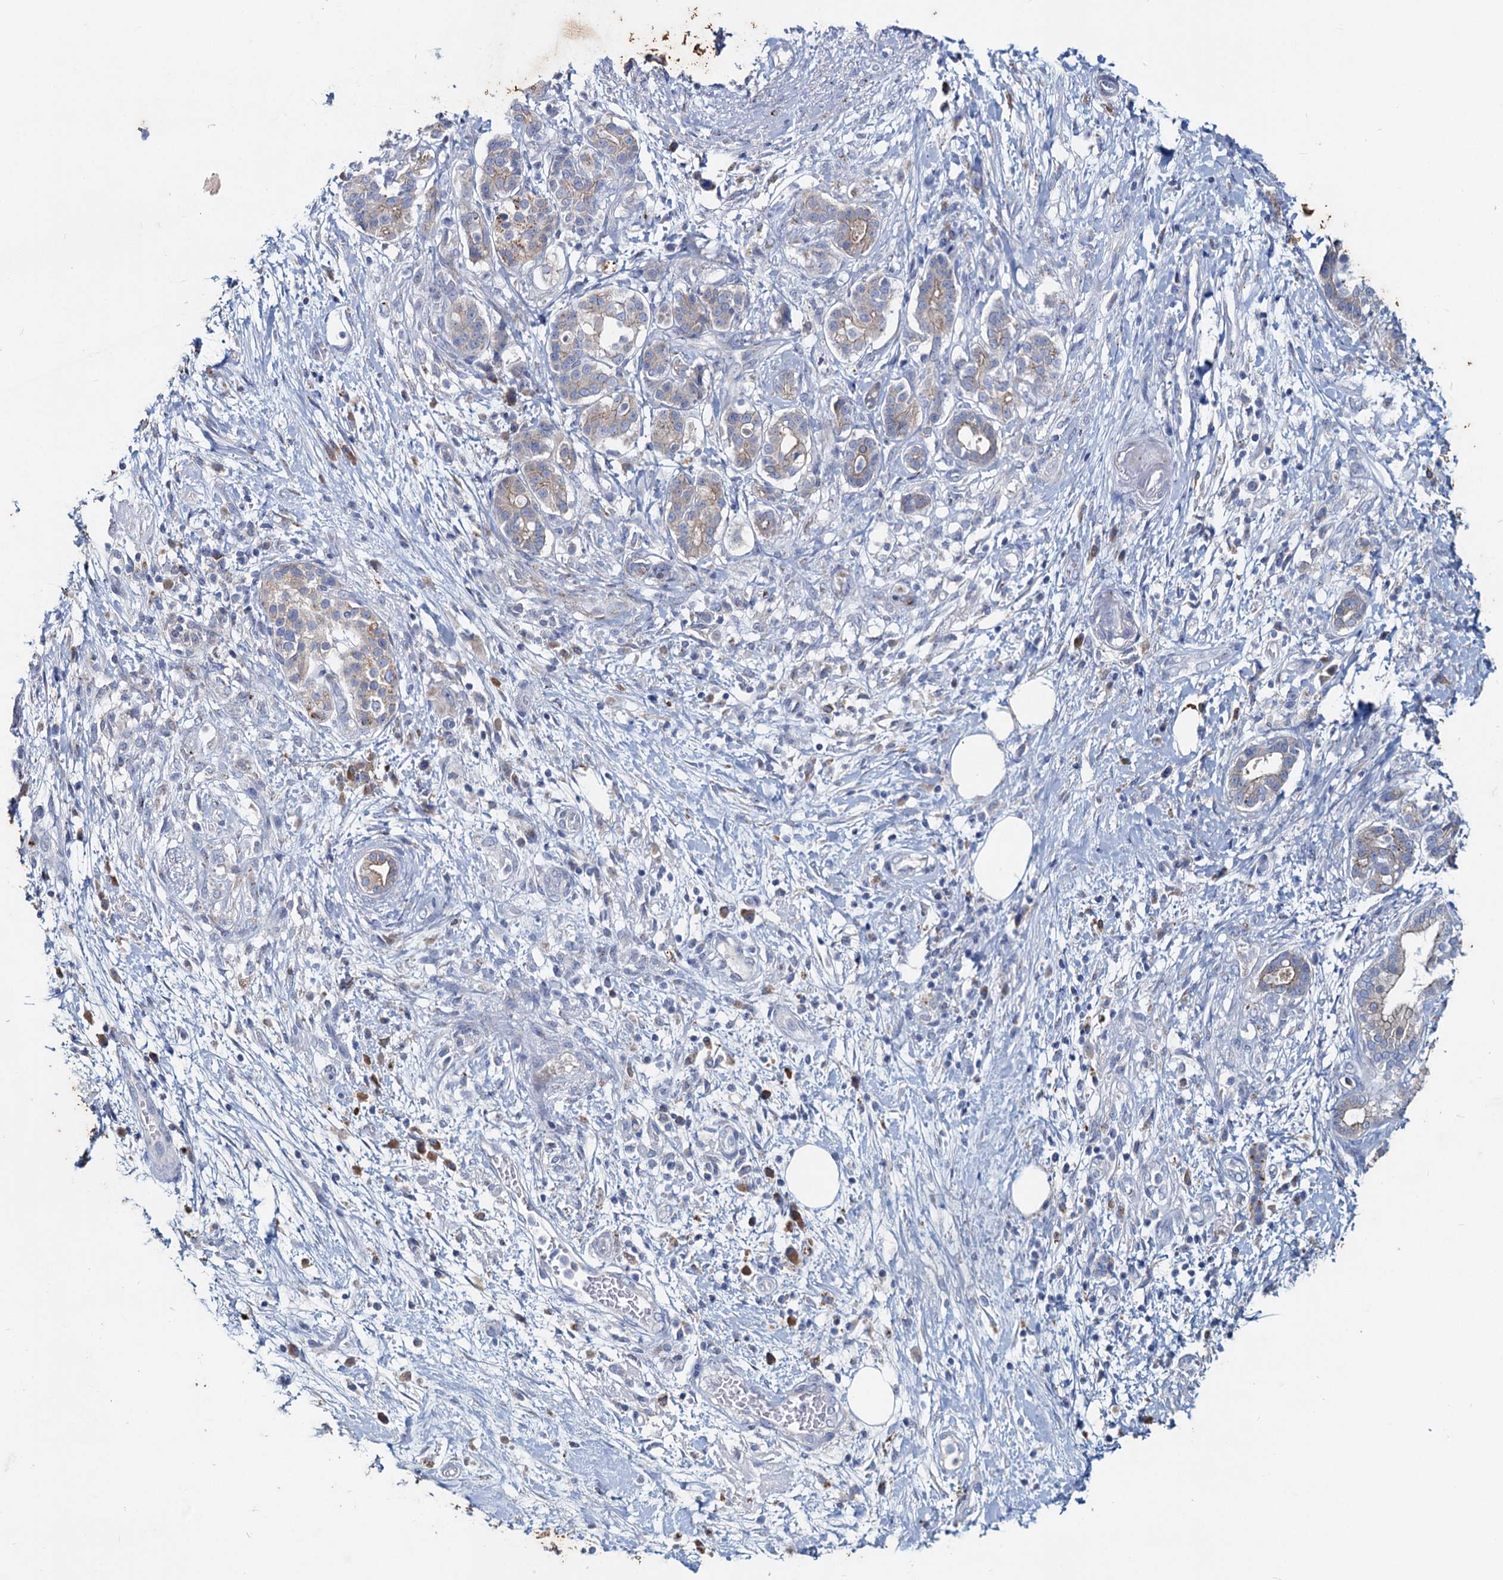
{"staining": {"intensity": "weak", "quantity": "25%-75%", "location": "cytoplasmic/membranous"}, "tissue": "pancreatic cancer", "cell_type": "Tumor cells", "image_type": "cancer", "snomed": [{"axis": "morphology", "description": "Adenocarcinoma, NOS"}, {"axis": "topography", "description": "Pancreas"}], "caption": "Brown immunohistochemical staining in pancreatic cancer (adenocarcinoma) displays weak cytoplasmic/membranous positivity in about 25%-75% of tumor cells.", "gene": "TMX2", "patient": {"sex": "female", "age": 73}}